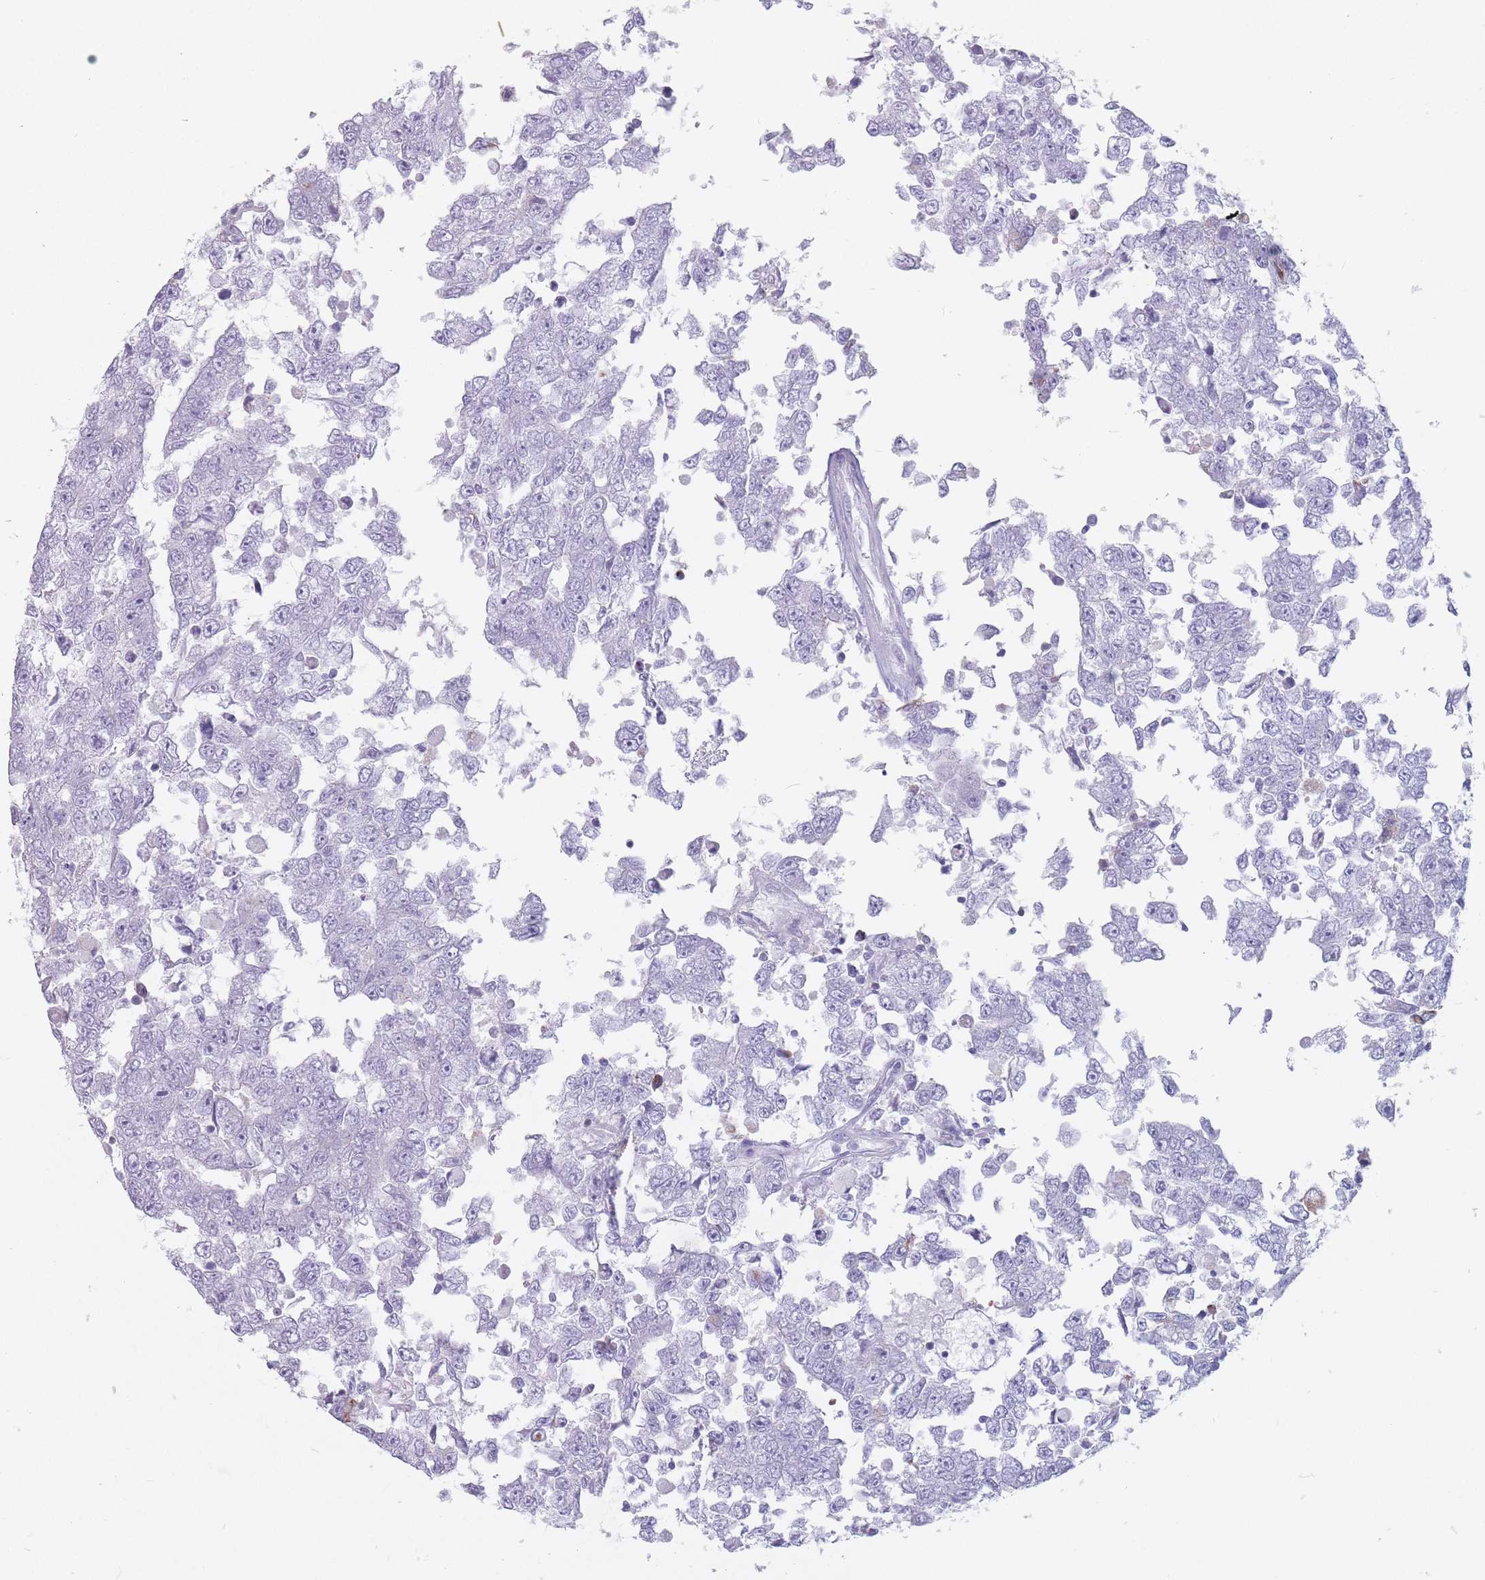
{"staining": {"intensity": "moderate", "quantity": "<25%", "location": "cytoplasmic/membranous"}, "tissue": "testis cancer", "cell_type": "Tumor cells", "image_type": "cancer", "snomed": [{"axis": "morphology", "description": "Carcinoma, Embryonal, NOS"}, {"axis": "topography", "description": "Testis"}], "caption": "DAB immunohistochemical staining of testis embryonal carcinoma shows moderate cytoplasmic/membranous protein positivity in approximately <25% of tumor cells.", "gene": "ST3GAL5", "patient": {"sex": "male", "age": 25}}